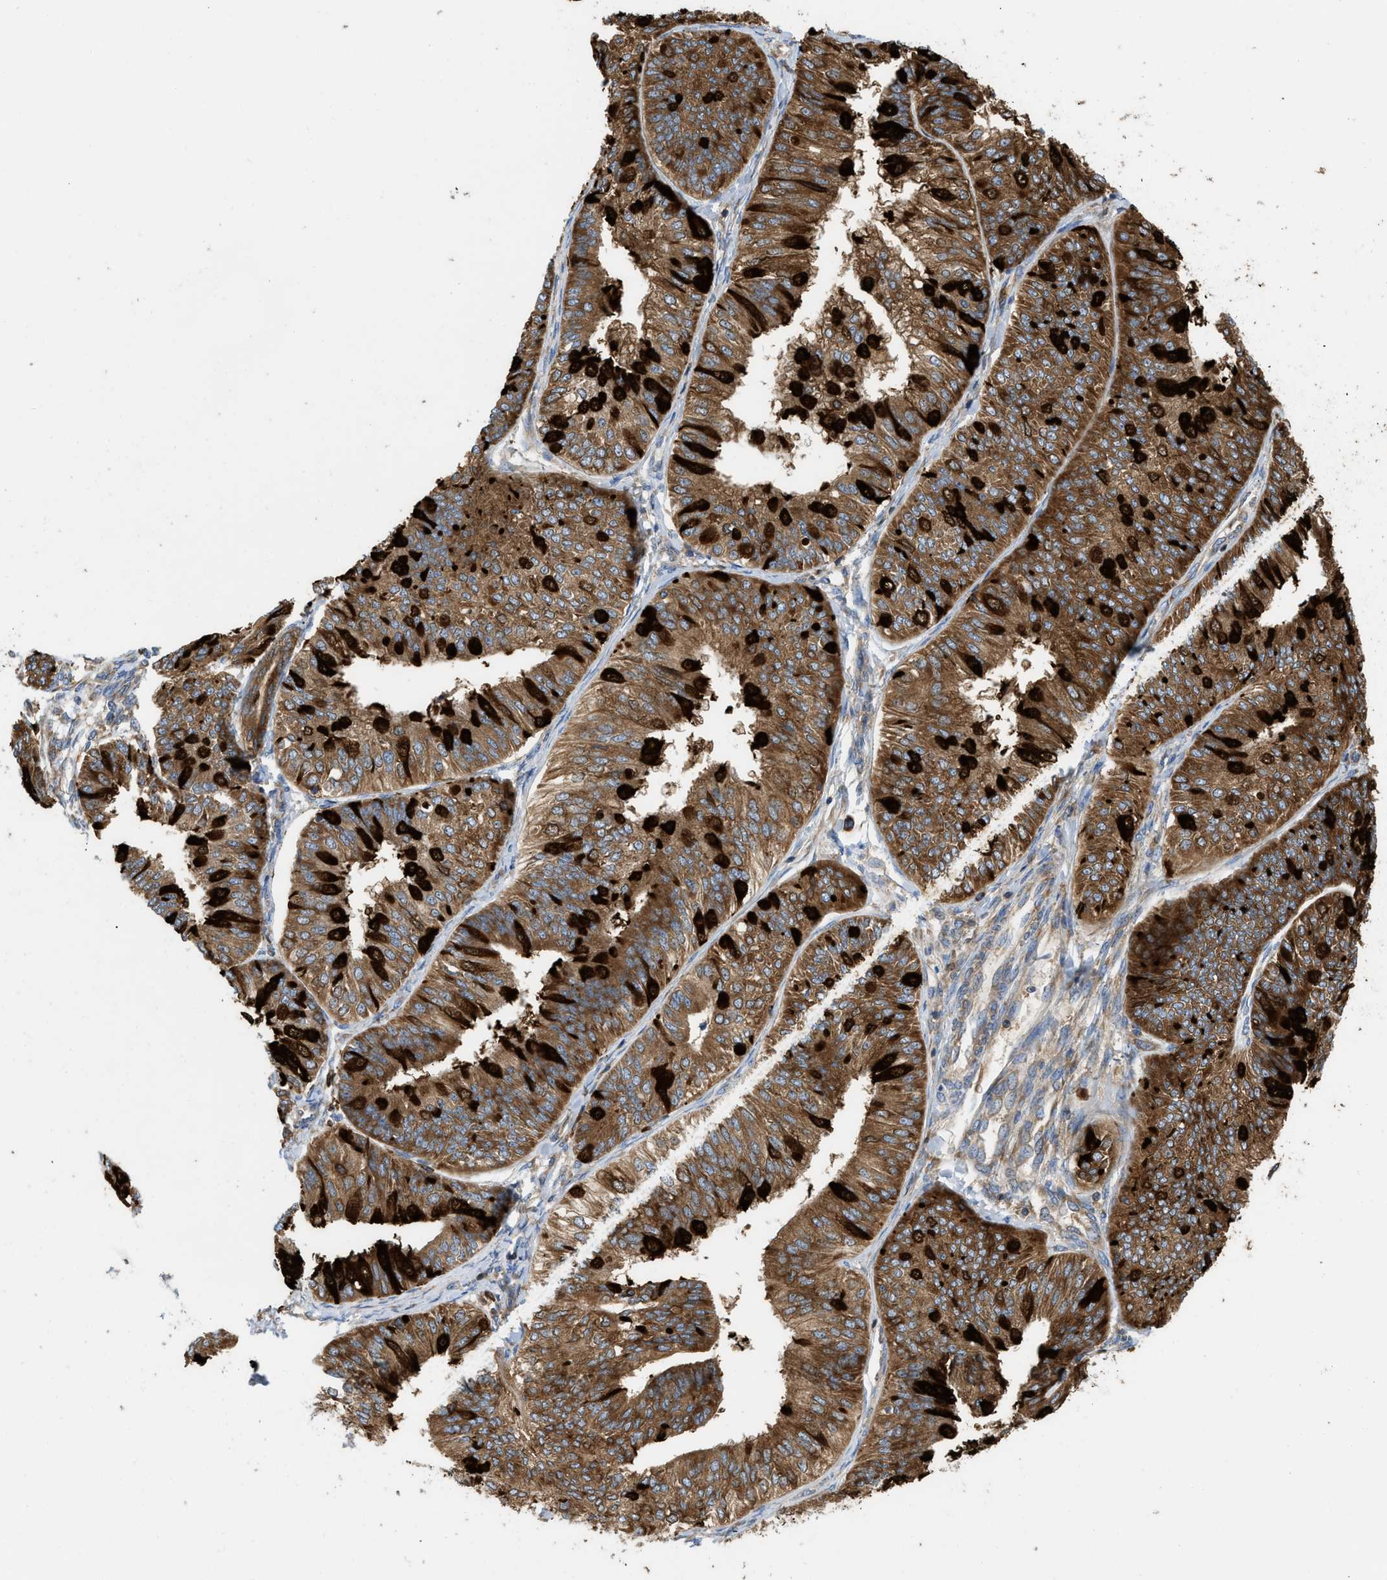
{"staining": {"intensity": "strong", "quantity": ">75%", "location": "cytoplasmic/membranous"}, "tissue": "endometrial cancer", "cell_type": "Tumor cells", "image_type": "cancer", "snomed": [{"axis": "morphology", "description": "Adenocarcinoma, NOS"}, {"axis": "topography", "description": "Endometrium"}], "caption": "Endometrial cancer tissue reveals strong cytoplasmic/membranous expression in about >75% of tumor cells", "gene": "GPAT4", "patient": {"sex": "female", "age": 58}}